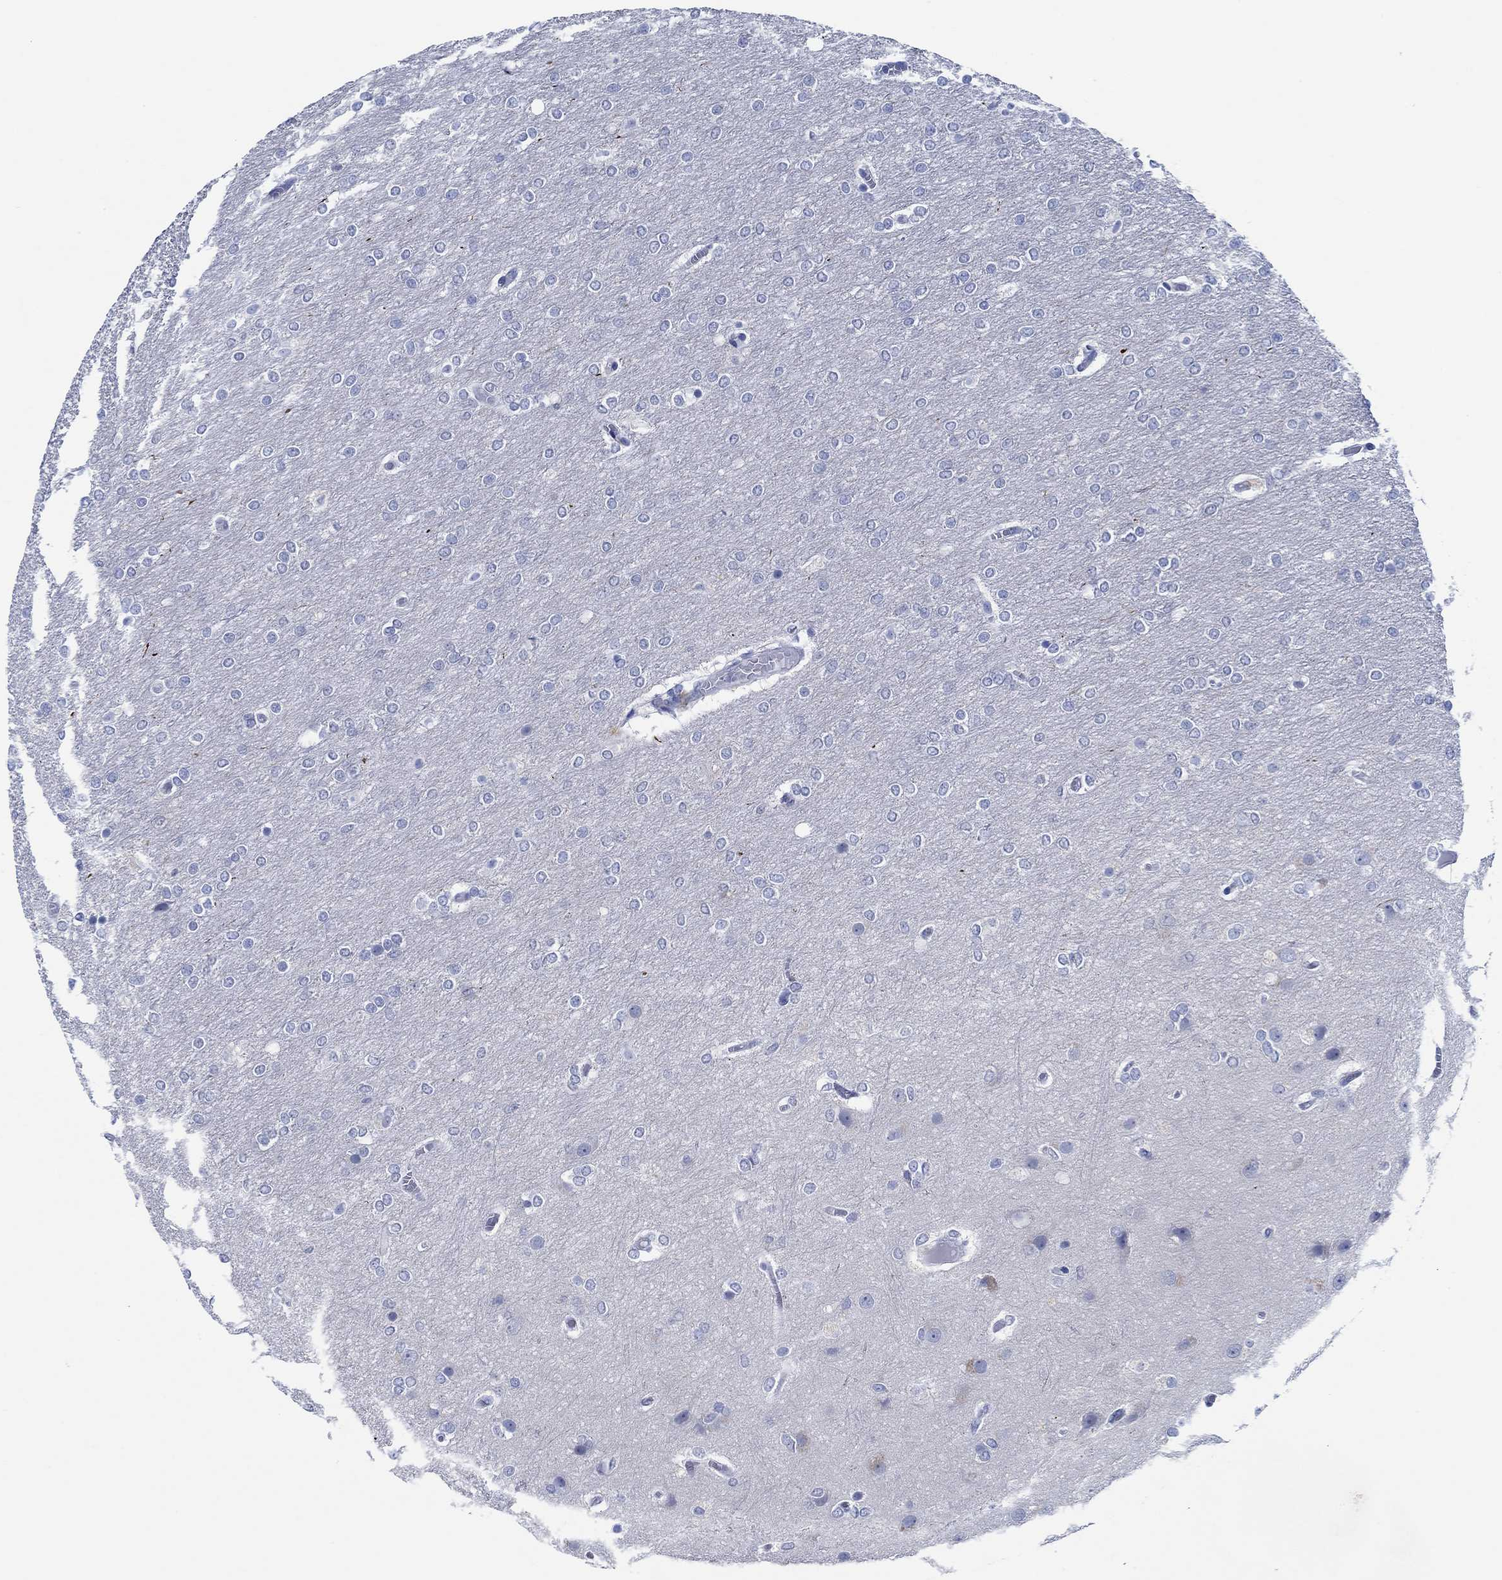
{"staining": {"intensity": "negative", "quantity": "none", "location": "none"}, "tissue": "glioma", "cell_type": "Tumor cells", "image_type": "cancer", "snomed": [{"axis": "morphology", "description": "Glioma, malignant, High grade"}, {"axis": "topography", "description": "Brain"}], "caption": "The histopathology image exhibits no staining of tumor cells in glioma. Brightfield microscopy of immunohistochemistry stained with DAB (3,3'-diaminobenzidine) (brown) and hematoxylin (blue), captured at high magnification.", "gene": "ZNF671", "patient": {"sex": "female", "age": 61}}